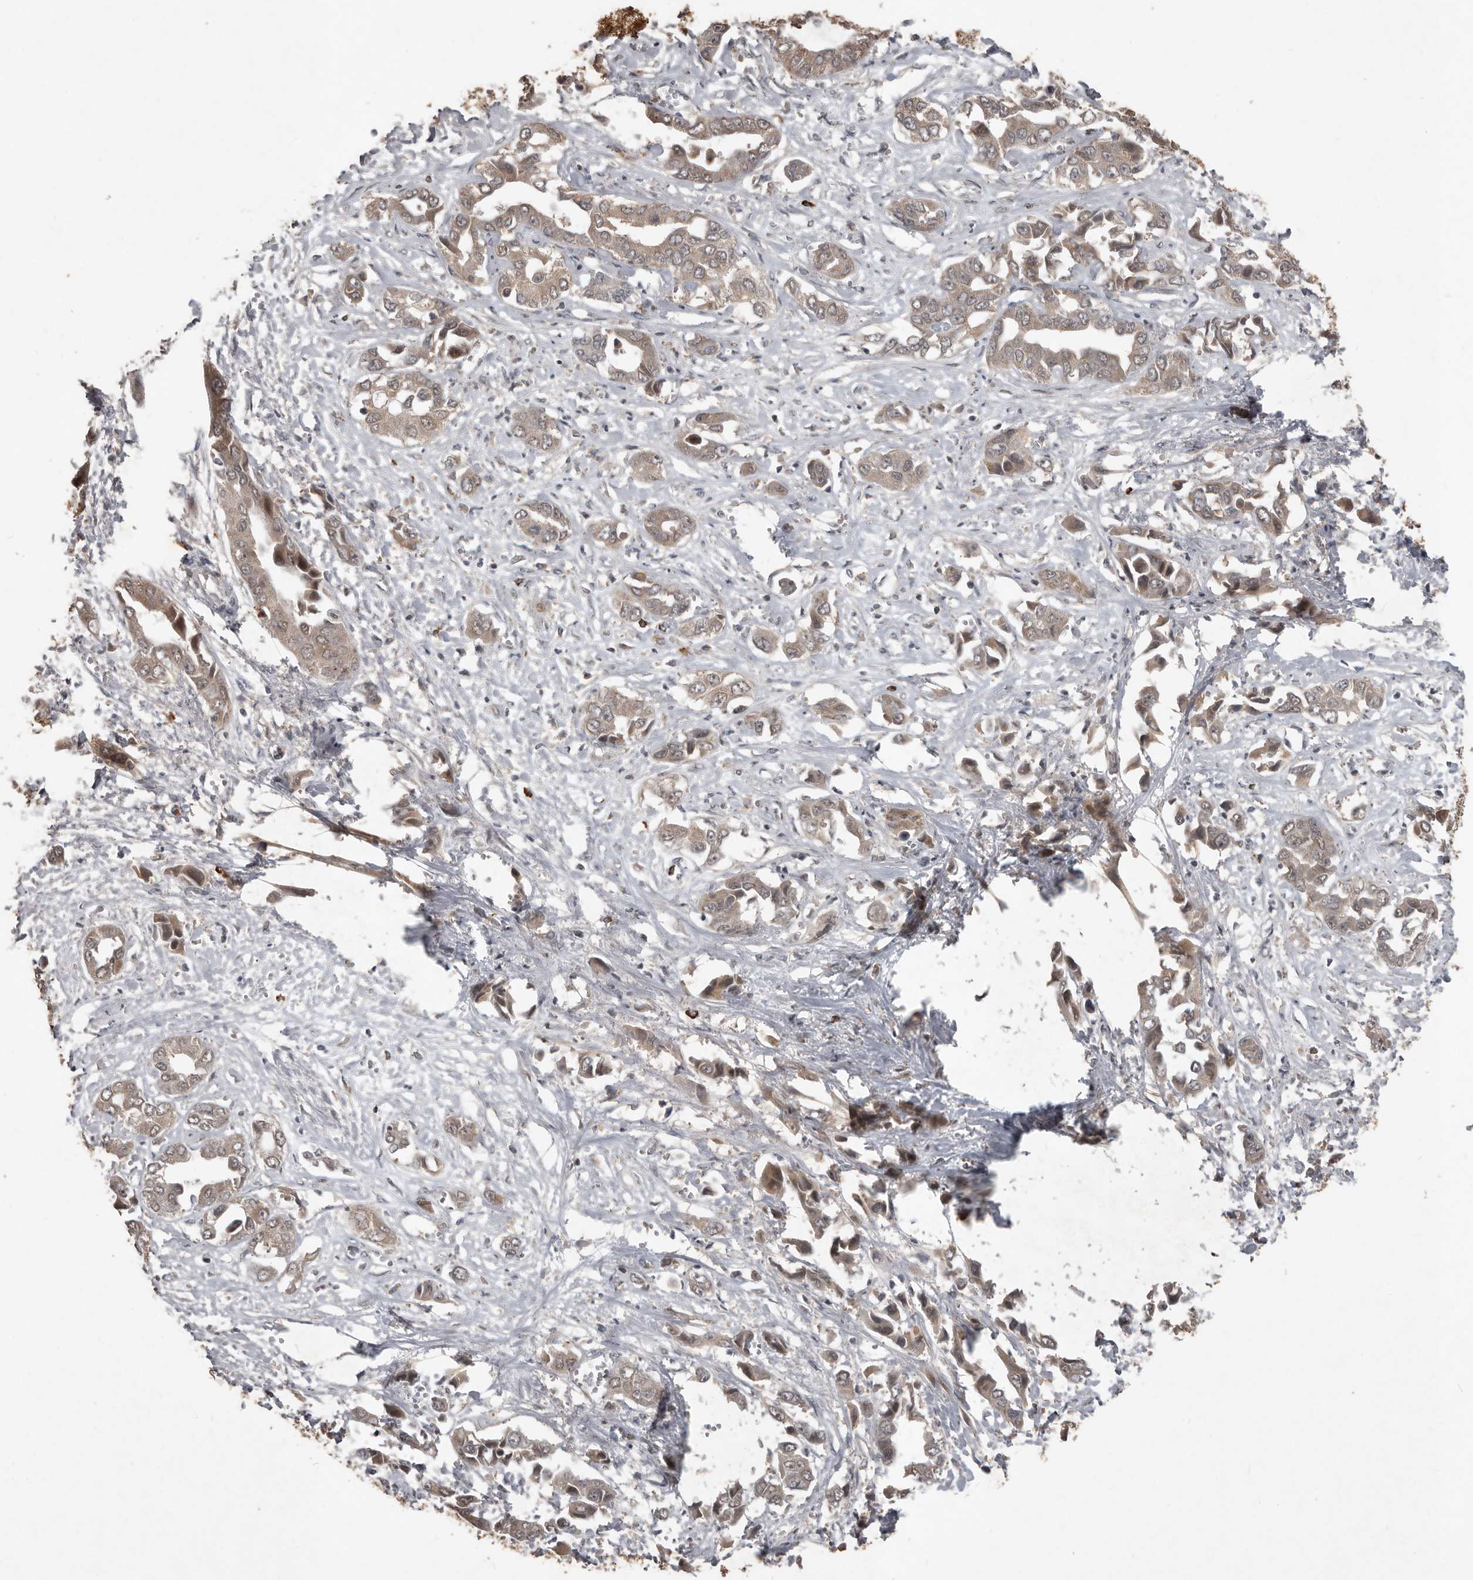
{"staining": {"intensity": "weak", "quantity": ">75%", "location": "cytoplasmic/membranous"}, "tissue": "liver cancer", "cell_type": "Tumor cells", "image_type": "cancer", "snomed": [{"axis": "morphology", "description": "Cholangiocarcinoma"}, {"axis": "topography", "description": "Liver"}], "caption": "Immunohistochemical staining of human liver cholangiocarcinoma exhibits low levels of weak cytoplasmic/membranous protein staining in about >75% of tumor cells. The staining is performed using DAB (3,3'-diaminobenzidine) brown chromogen to label protein expression. The nuclei are counter-stained blue using hematoxylin.", "gene": "BAMBI", "patient": {"sex": "female", "age": 52}}